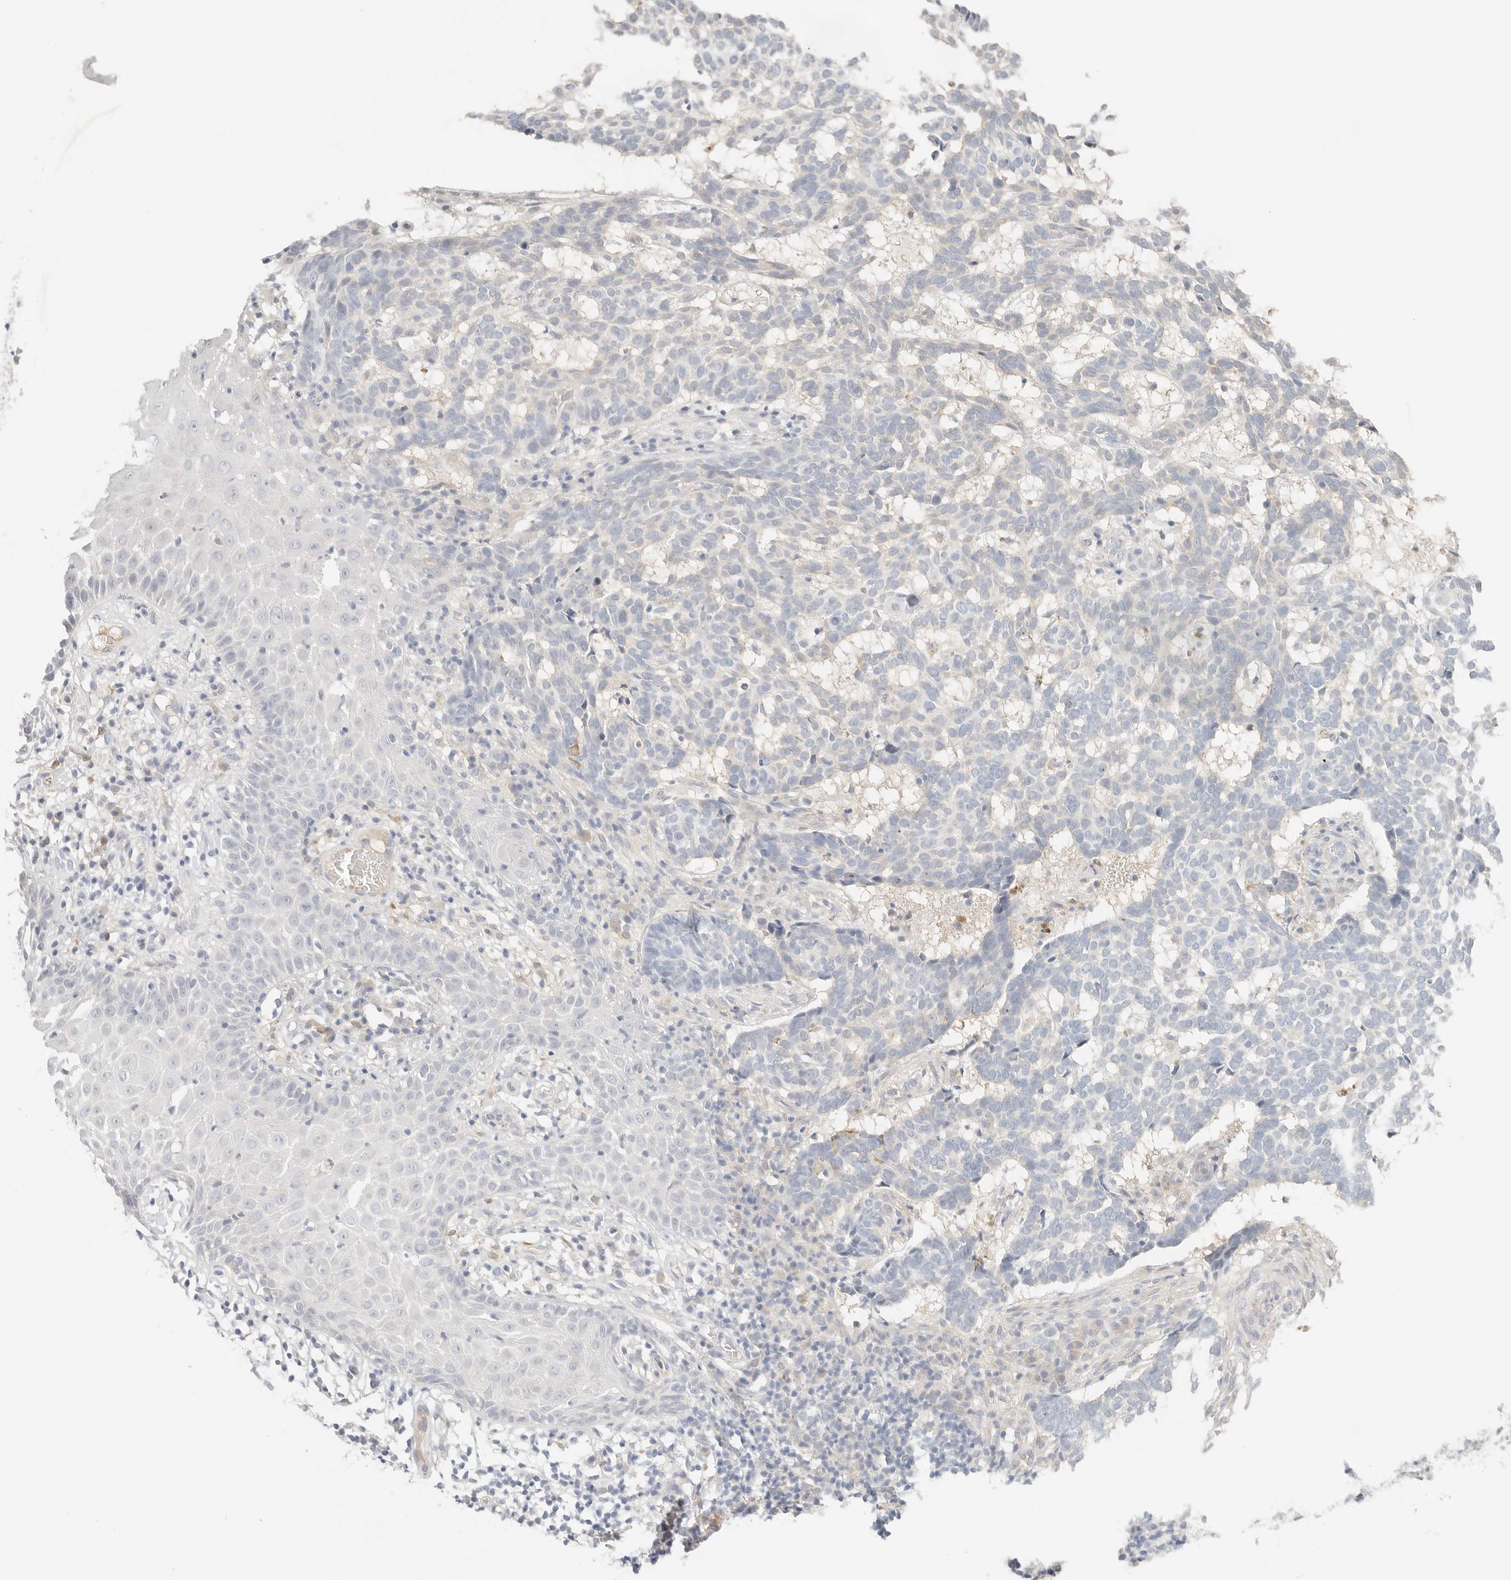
{"staining": {"intensity": "negative", "quantity": "none", "location": "none"}, "tissue": "skin cancer", "cell_type": "Tumor cells", "image_type": "cancer", "snomed": [{"axis": "morphology", "description": "Basal cell carcinoma"}, {"axis": "topography", "description": "Skin"}], "caption": "Tumor cells are negative for brown protein staining in basal cell carcinoma (skin).", "gene": "SPHK1", "patient": {"sex": "male", "age": 85}}